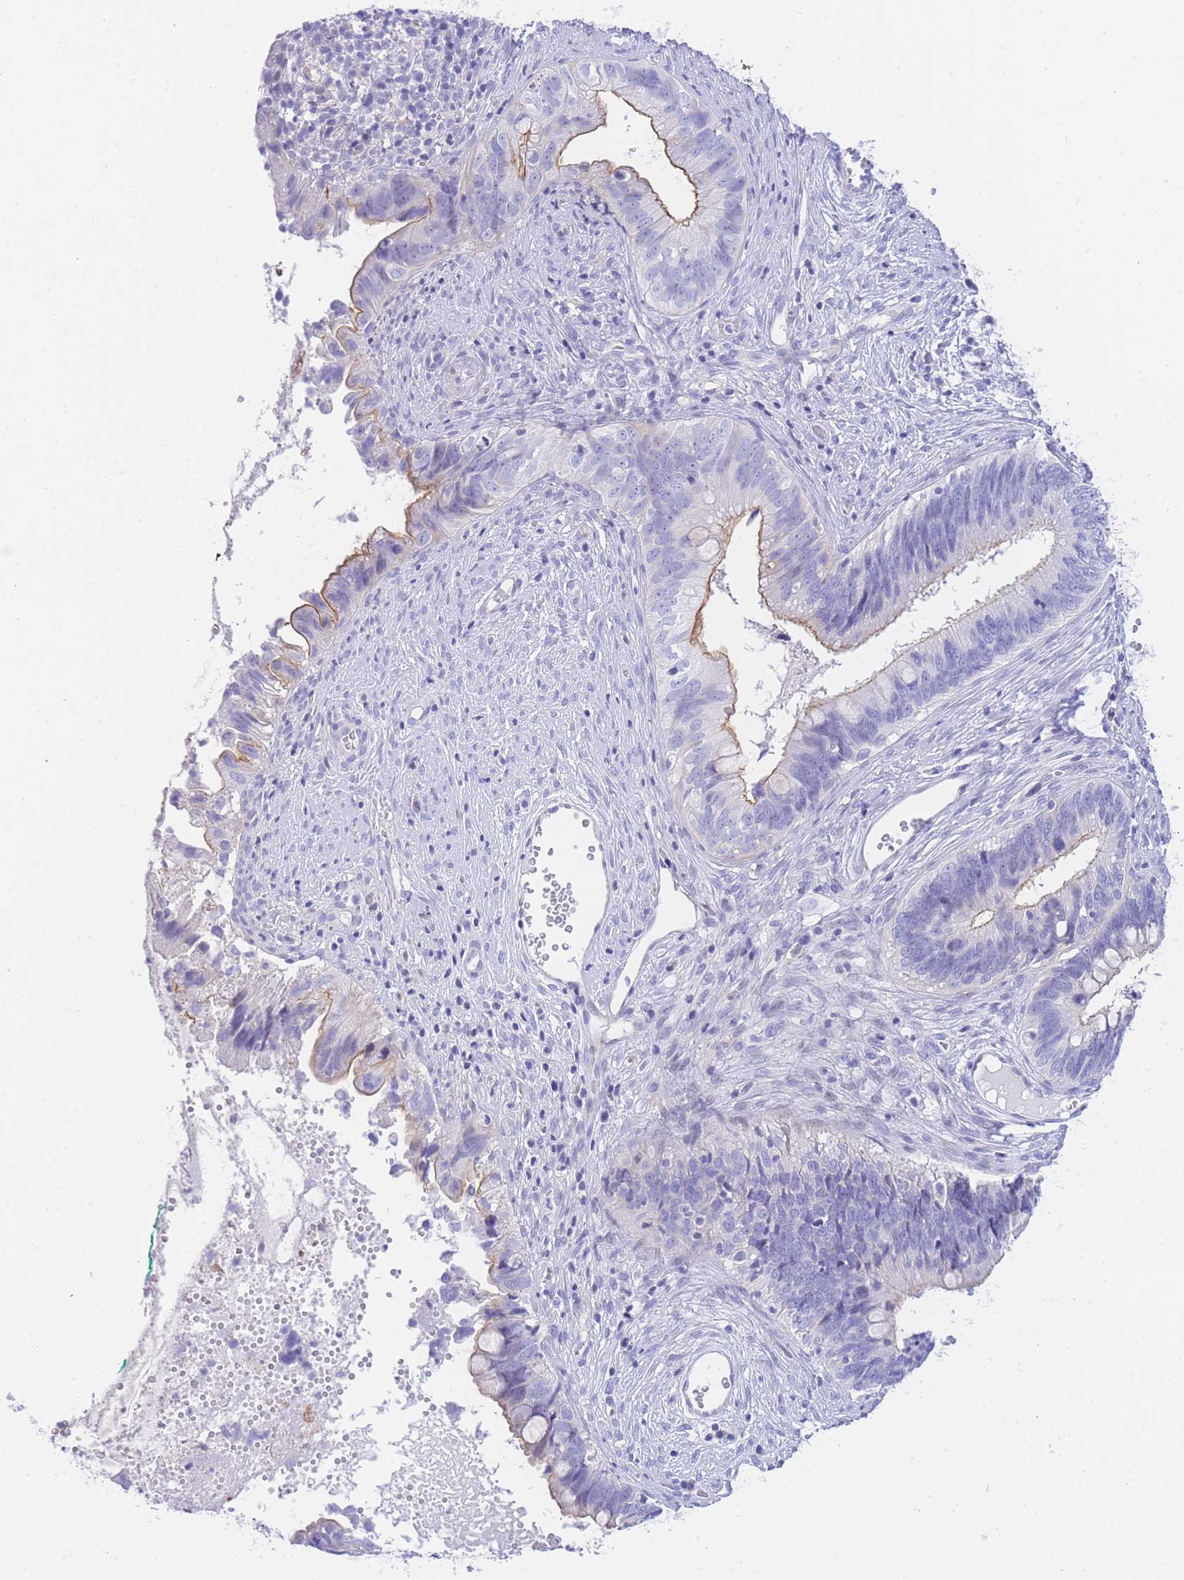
{"staining": {"intensity": "moderate", "quantity": "<25%", "location": "cytoplasmic/membranous"}, "tissue": "cervical cancer", "cell_type": "Tumor cells", "image_type": "cancer", "snomed": [{"axis": "morphology", "description": "Adenocarcinoma, NOS"}, {"axis": "topography", "description": "Cervix"}], "caption": "DAB (3,3'-diaminobenzidine) immunohistochemical staining of cervical cancer (adenocarcinoma) reveals moderate cytoplasmic/membranous protein expression in about <25% of tumor cells.", "gene": "TIFAB", "patient": {"sex": "female", "age": 42}}